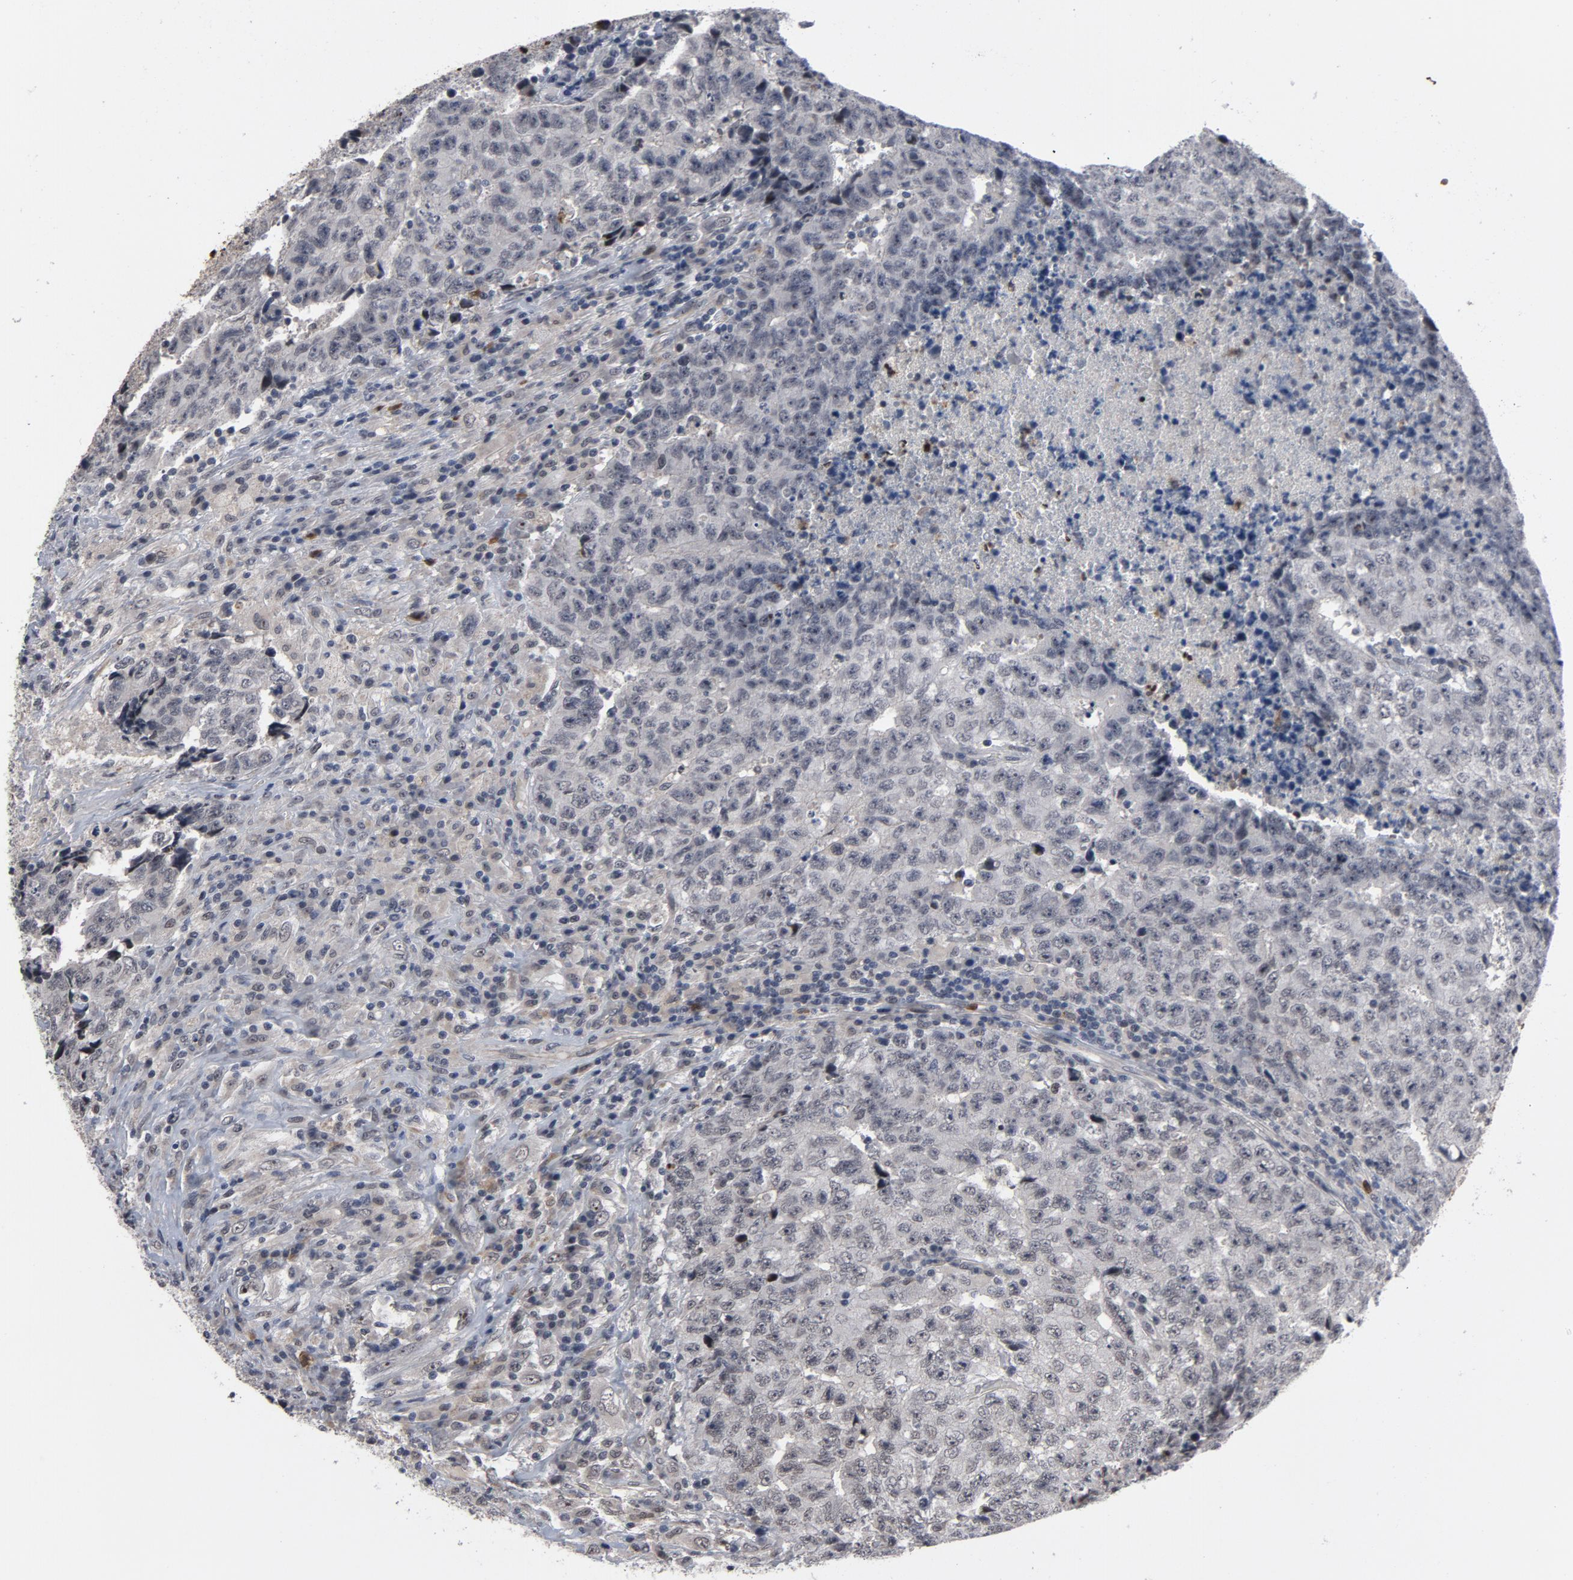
{"staining": {"intensity": "negative", "quantity": "none", "location": "none"}, "tissue": "testis cancer", "cell_type": "Tumor cells", "image_type": "cancer", "snomed": [{"axis": "morphology", "description": "Necrosis, NOS"}, {"axis": "morphology", "description": "Carcinoma, Embryonal, NOS"}, {"axis": "topography", "description": "Testis"}], "caption": "IHC histopathology image of neoplastic tissue: human testis embryonal carcinoma stained with DAB demonstrates no significant protein staining in tumor cells. The staining was performed using DAB to visualize the protein expression in brown, while the nuclei were stained in blue with hematoxylin (Magnification: 20x).", "gene": "RTL5", "patient": {"sex": "male", "age": 19}}